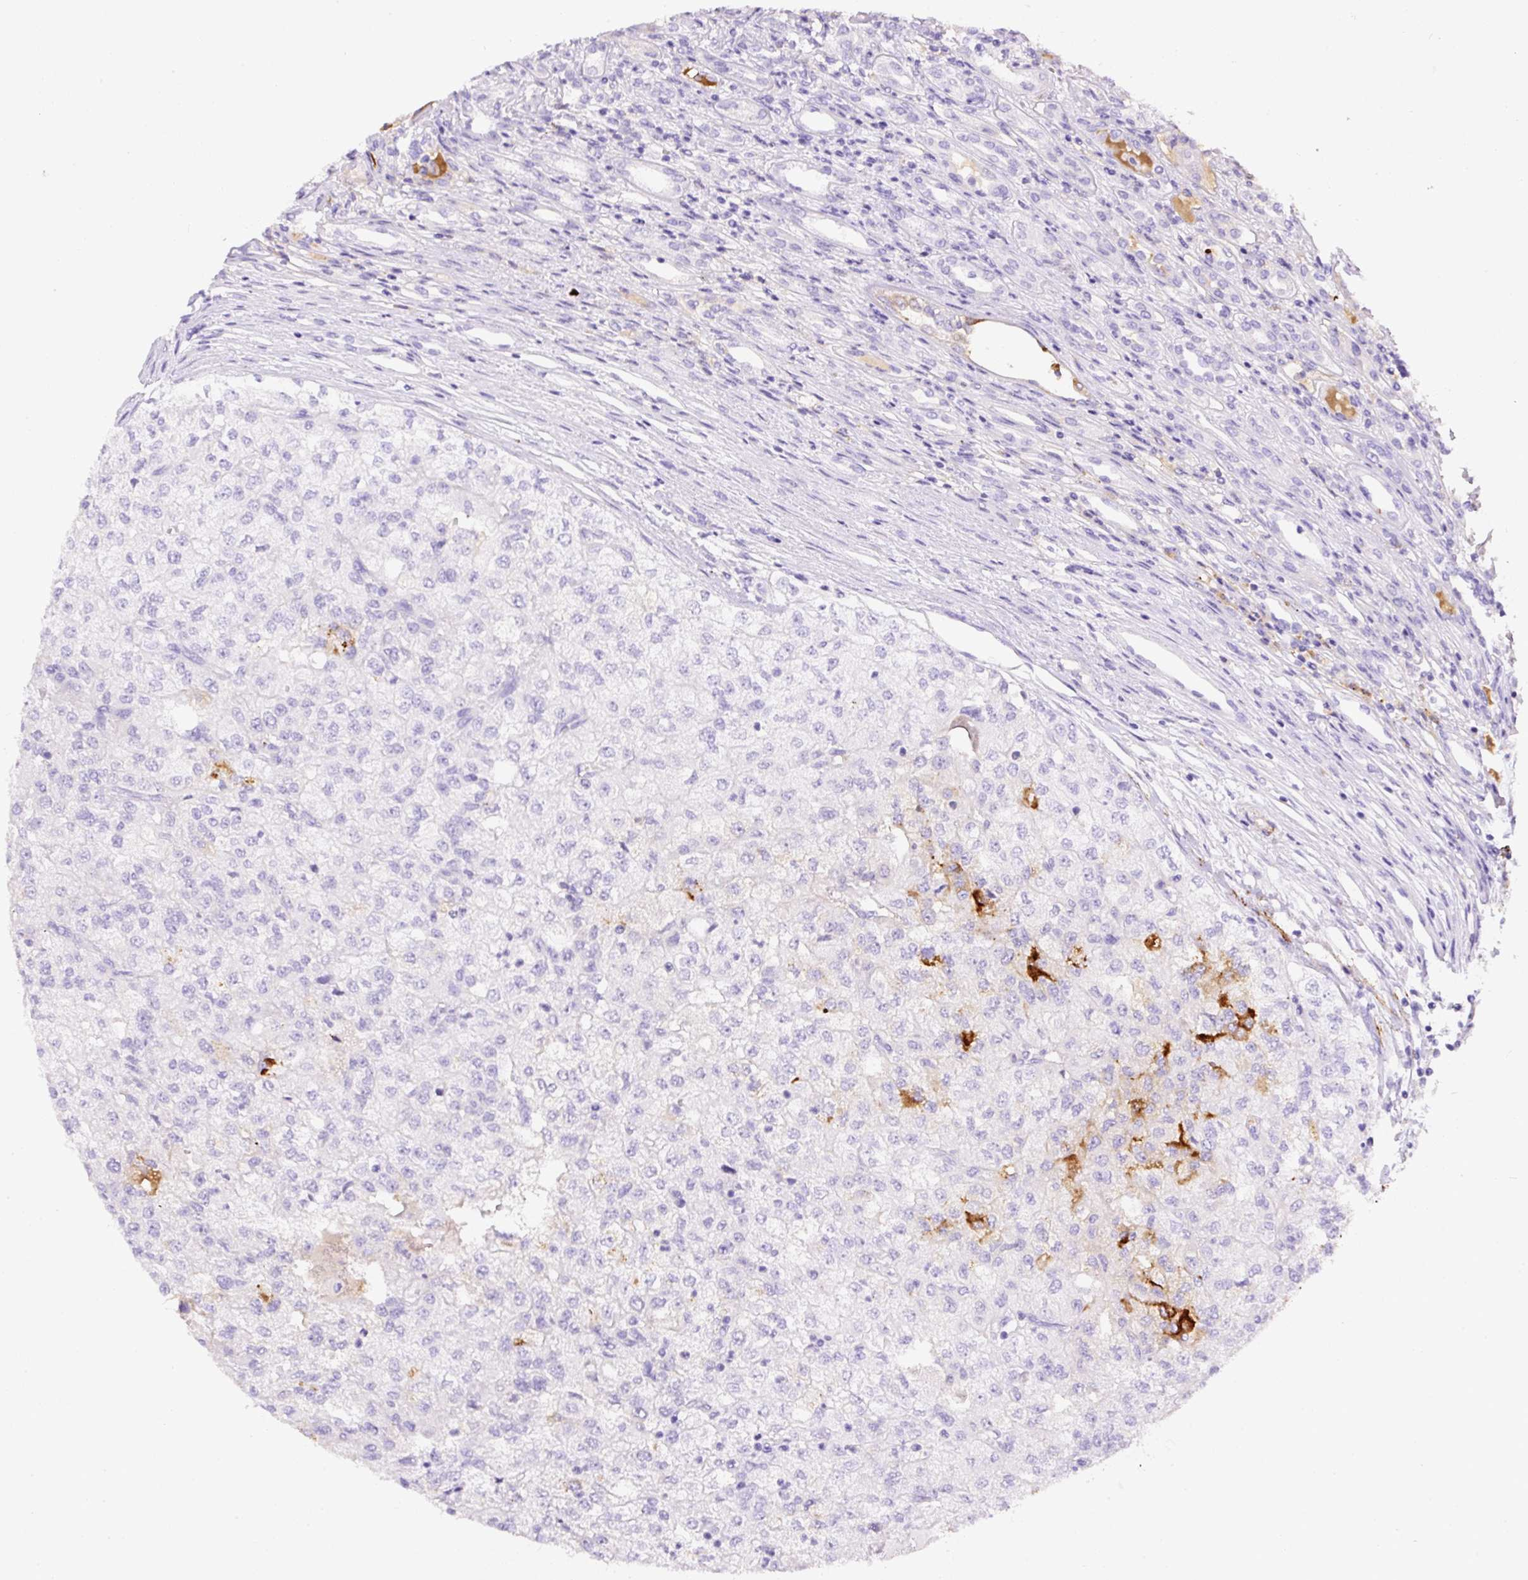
{"staining": {"intensity": "moderate", "quantity": "<25%", "location": "cytoplasmic/membranous"}, "tissue": "renal cancer", "cell_type": "Tumor cells", "image_type": "cancer", "snomed": [{"axis": "morphology", "description": "Adenocarcinoma, NOS"}, {"axis": "topography", "description": "Kidney"}], "caption": "High-magnification brightfield microscopy of renal cancer stained with DAB (3,3'-diaminobenzidine) (brown) and counterstained with hematoxylin (blue). tumor cells exhibit moderate cytoplasmic/membranous positivity is appreciated in about<25% of cells. (Brightfield microscopy of DAB IHC at high magnification).", "gene": "APCS", "patient": {"sex": "female", "age": 54}}